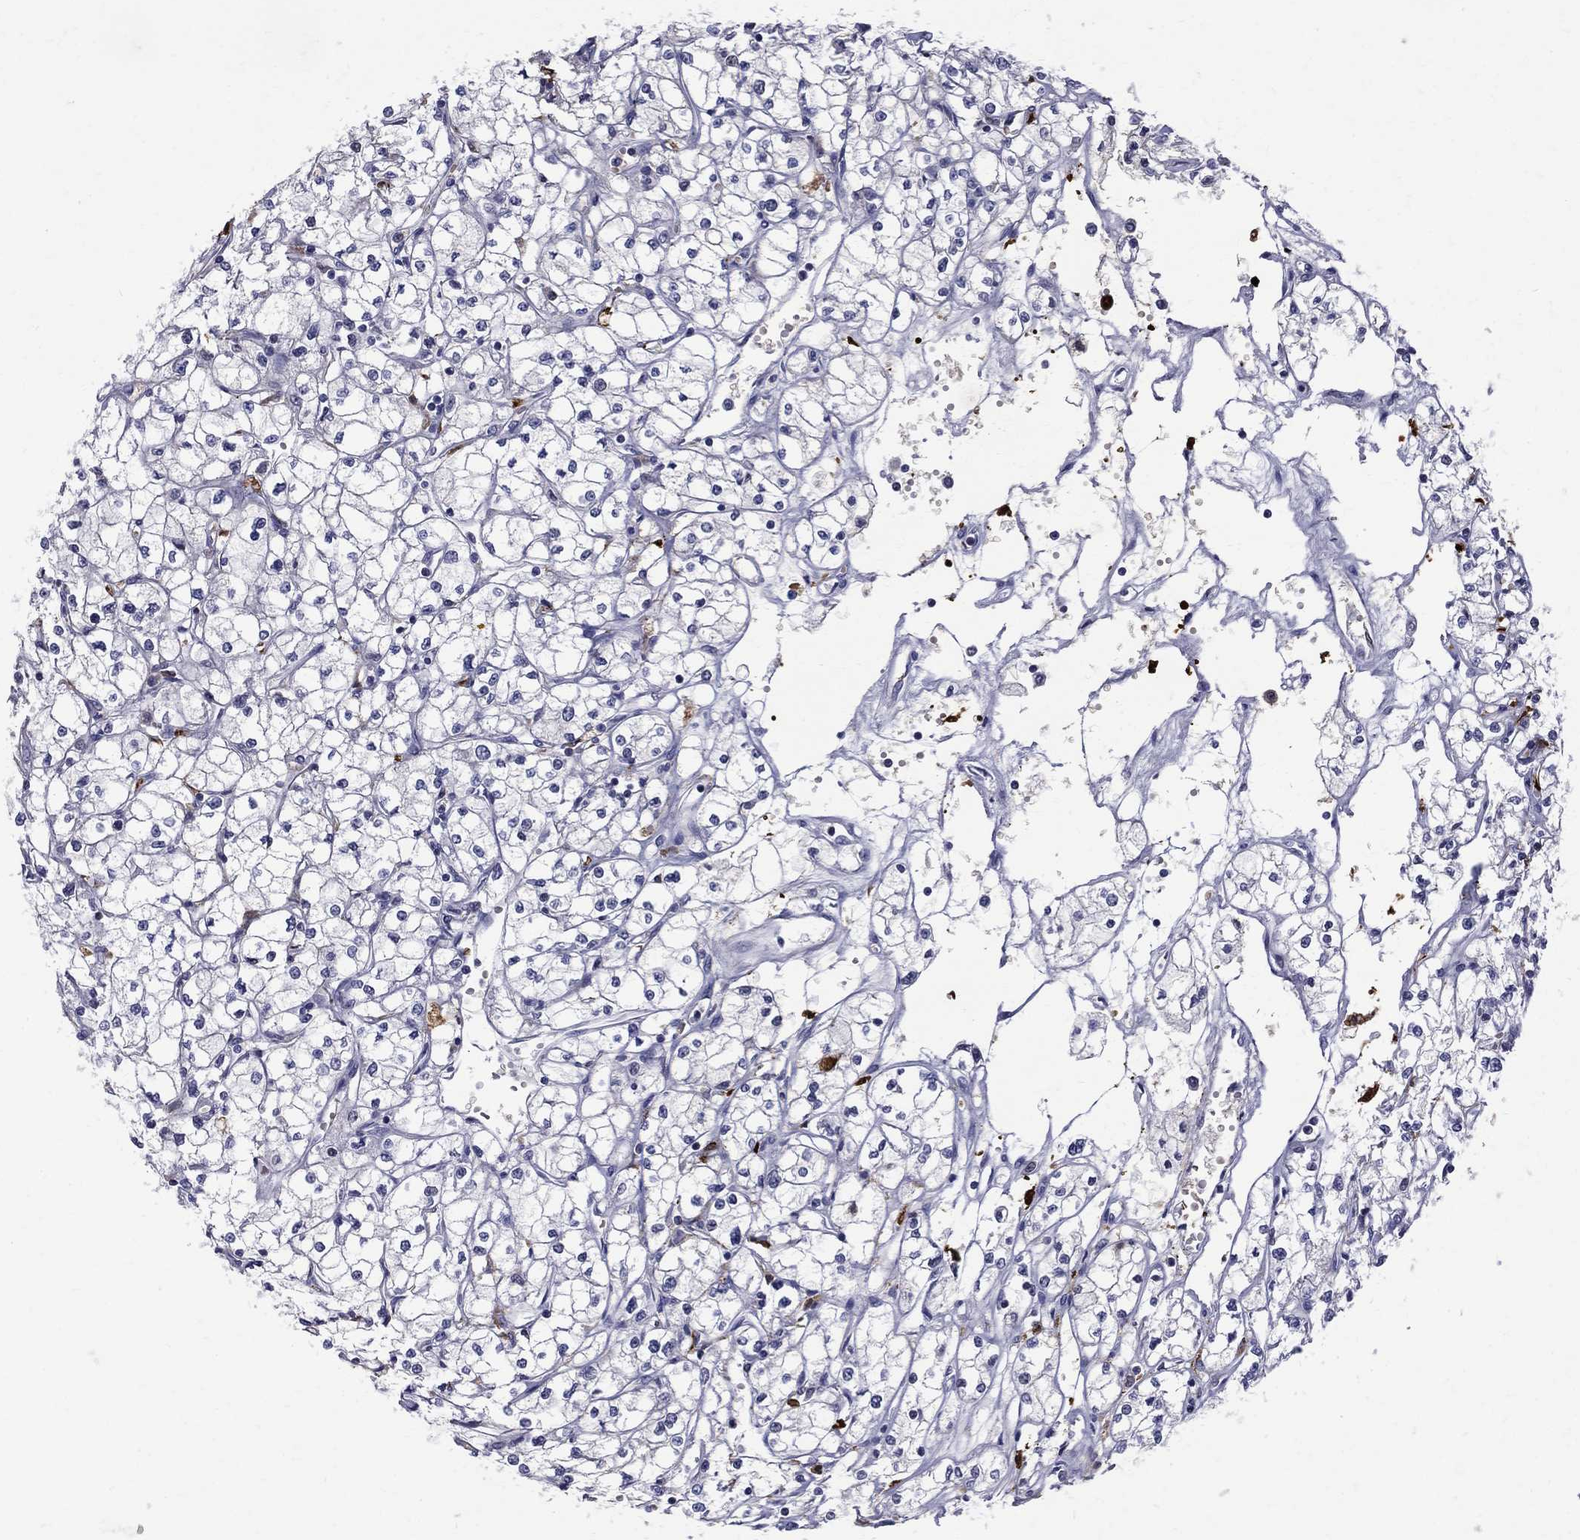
{"staining": {"intensity": "negative", "quantity": "none", "location": "none"}, "tissue": "renal cancer", "cell_type": "Tumor cells", "image_type": "cancer", "snomed": [{"axis": "morphology", "description": "Adenocarcinoma, NOS"}, {"axis": "topography", "description": "Kidney"}], "caption": "Renal adenocarcinoma stained for a protein using IHC displays no positivity tumor cells.", "gene": "AGER", "patient": {"sex": "male", "age": 67}}